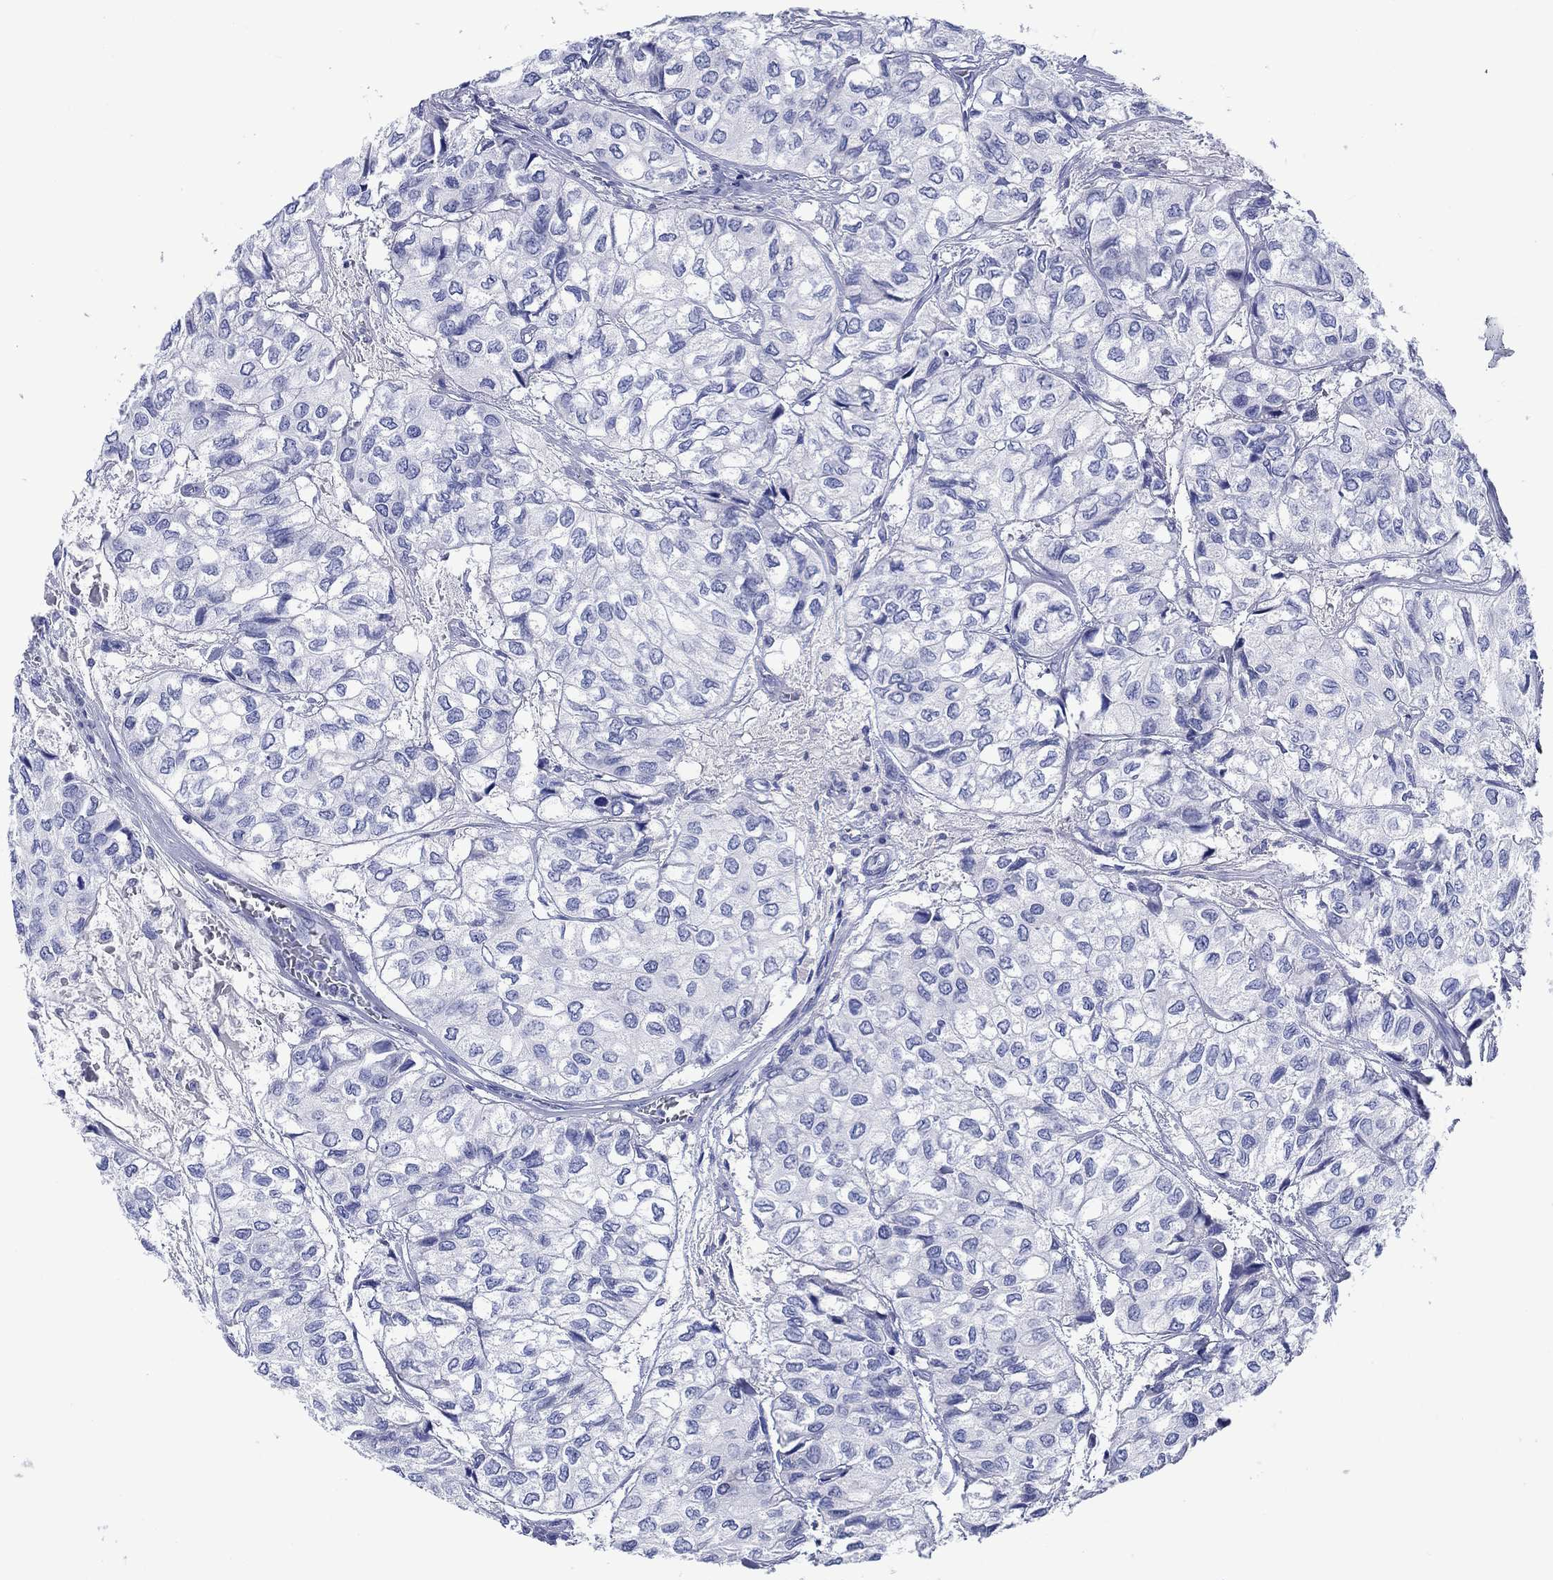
{"staining": {"intensity": "negative", "quantity": "none", "location": "none"}, "tissue": "urothelial cancer", "cell_type": "Tumor cells", "image_type": "cancer", "snomed": [{"axis": "morphology", "description": "Urothelial carcinoma, High grade"}, {"axis": "topography", "description": "Urinary bladder"}], "caption": "Tumor cells show no significant staining in high-grade urothelial carcinoma.", "gene": "CACNG3", "patient": {"sex": "male", "age": 73}}